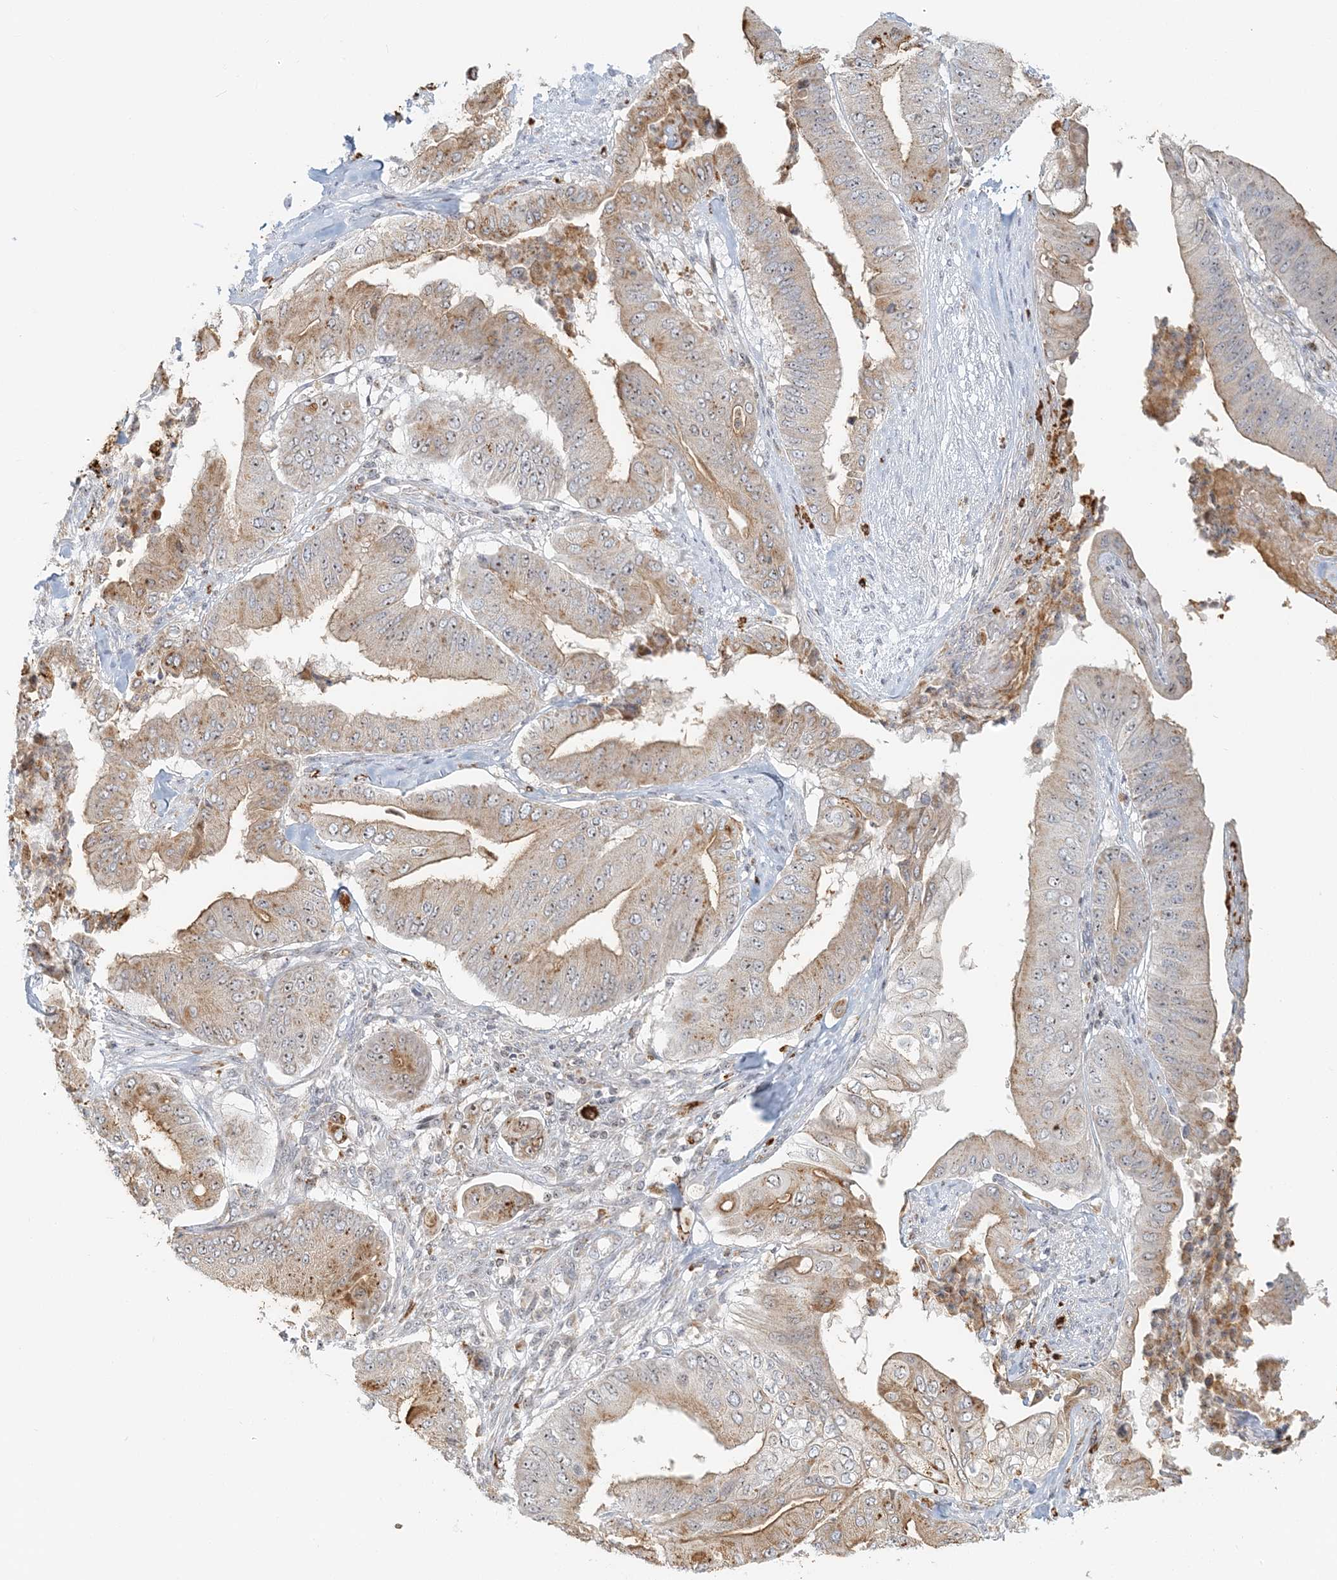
{"staining": {"intensity": "moderate", "quantity": "25%-75%", "location": "nuclear"}, "tissue": "pancreatic cancer", "cell_type": "Tumor cells", "image_type": "cancer", "snomed": [{"axis": "morphology", "description": "Adenocarcinoma, NOS"}, {"axis": "topography", "description": "Pancreas"}], "caption": "DAB immunohistochemical staining of pancreatic cancer demonstrates moderate nuclear protein staining in about 25%-75% of tumor cells. (DAB IHC, brown staining for protein, blue staining for nuclei).", "gene": "UBE2F", "patient": {"sex": "female", "age": 77}}